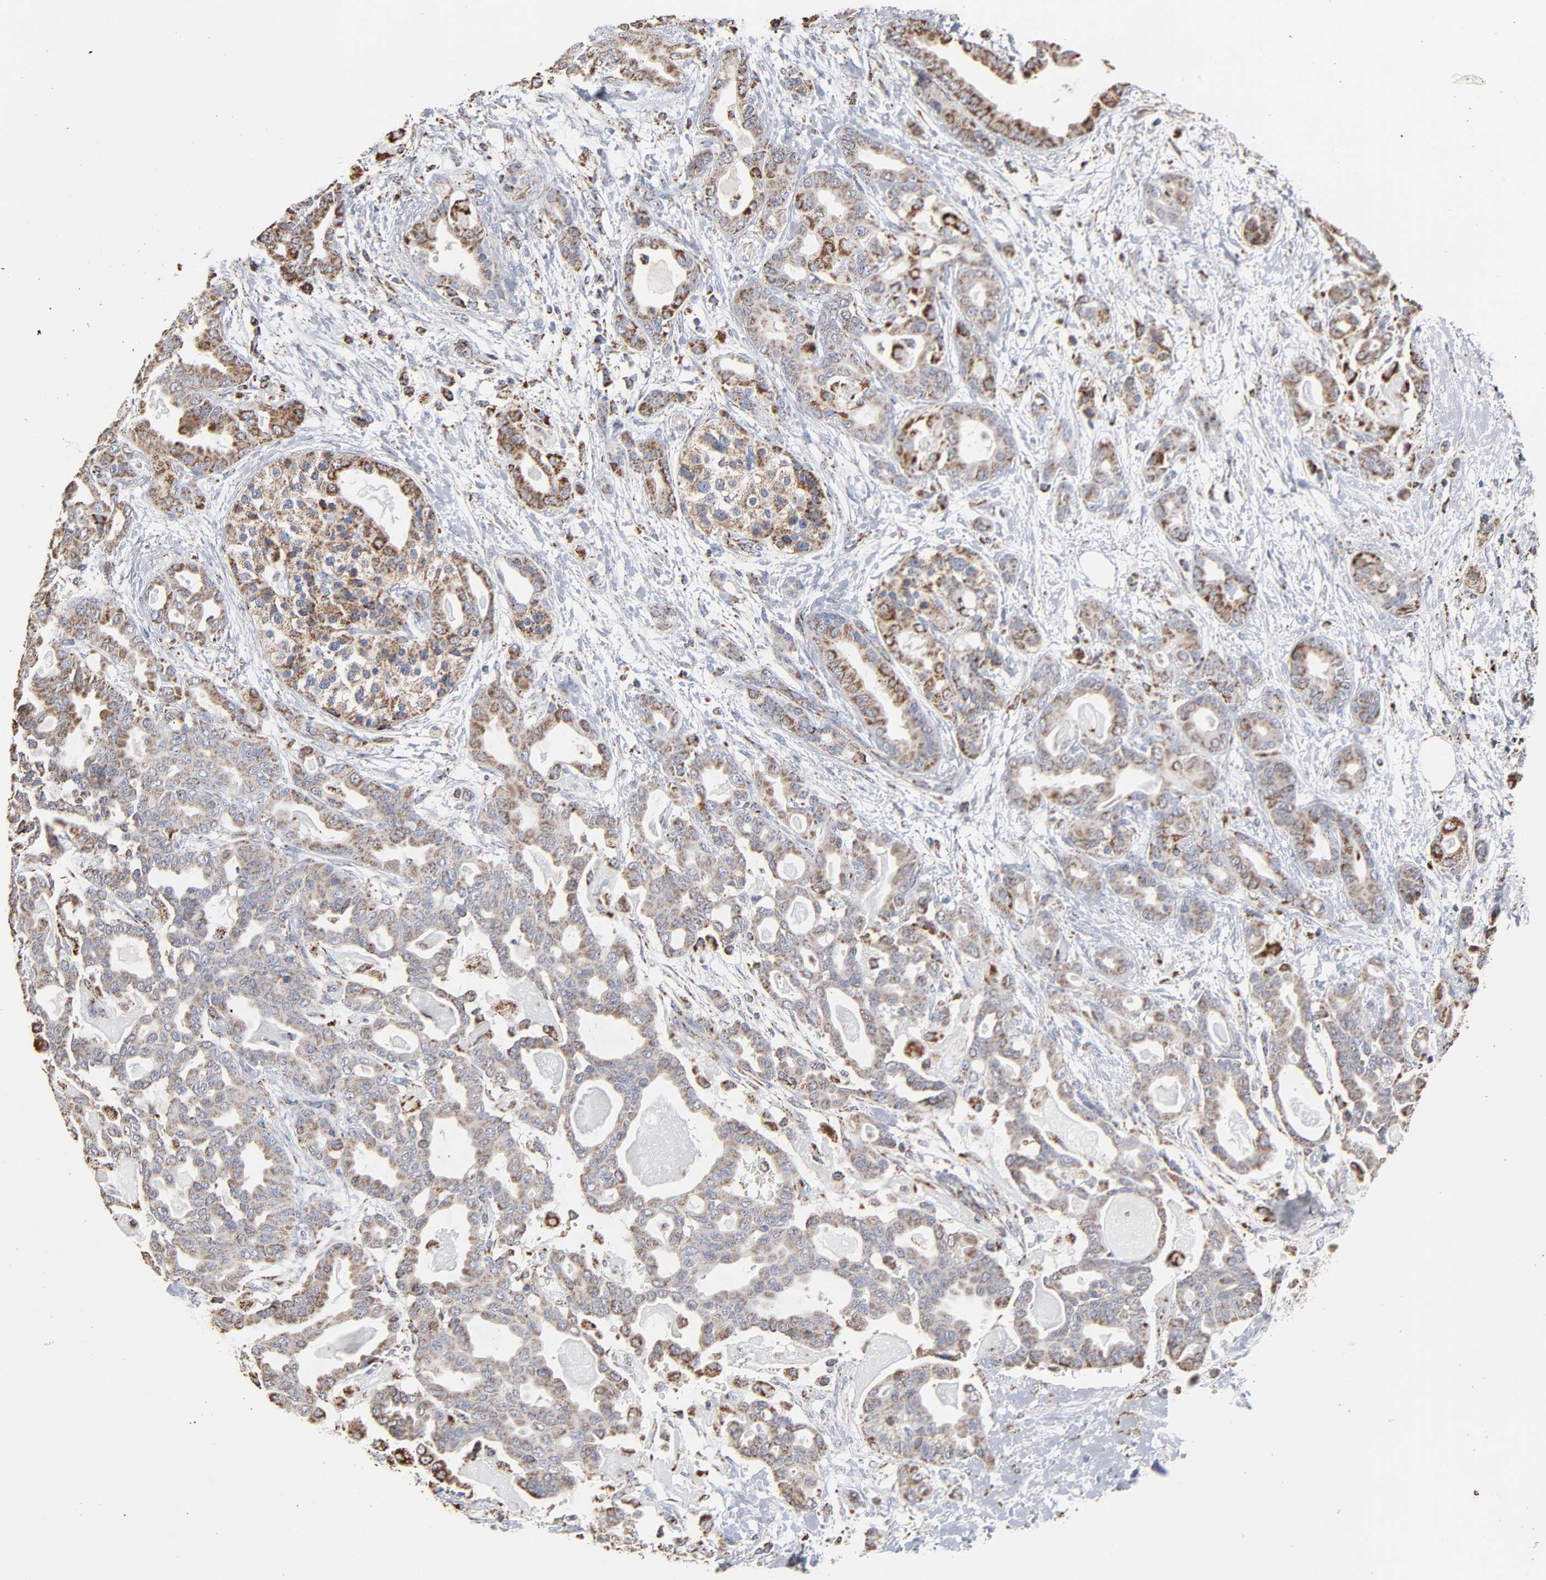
{"staining": {"intensity": "strong", "quantity": ">75%", "location": "cytoplasmic/membranous"}, "tissue": "pancreatic cancer", "cell_type": "Tumor cells", "image_type": "cancer", "snomed": [{"axis": "morphology", "description": "Adenocarcinoma, NOS"}, {"axis": "topography", "description": "Pancreas"}], "caption": "This micrograph displays IHC staining of adenocarcinoma (pancreatic), with high strong cytoplasmic/membranous expression in approximately >75% of tumor cells.", "gene": "UQCRC1", "patient": {"sex": "male", "age": 63}}